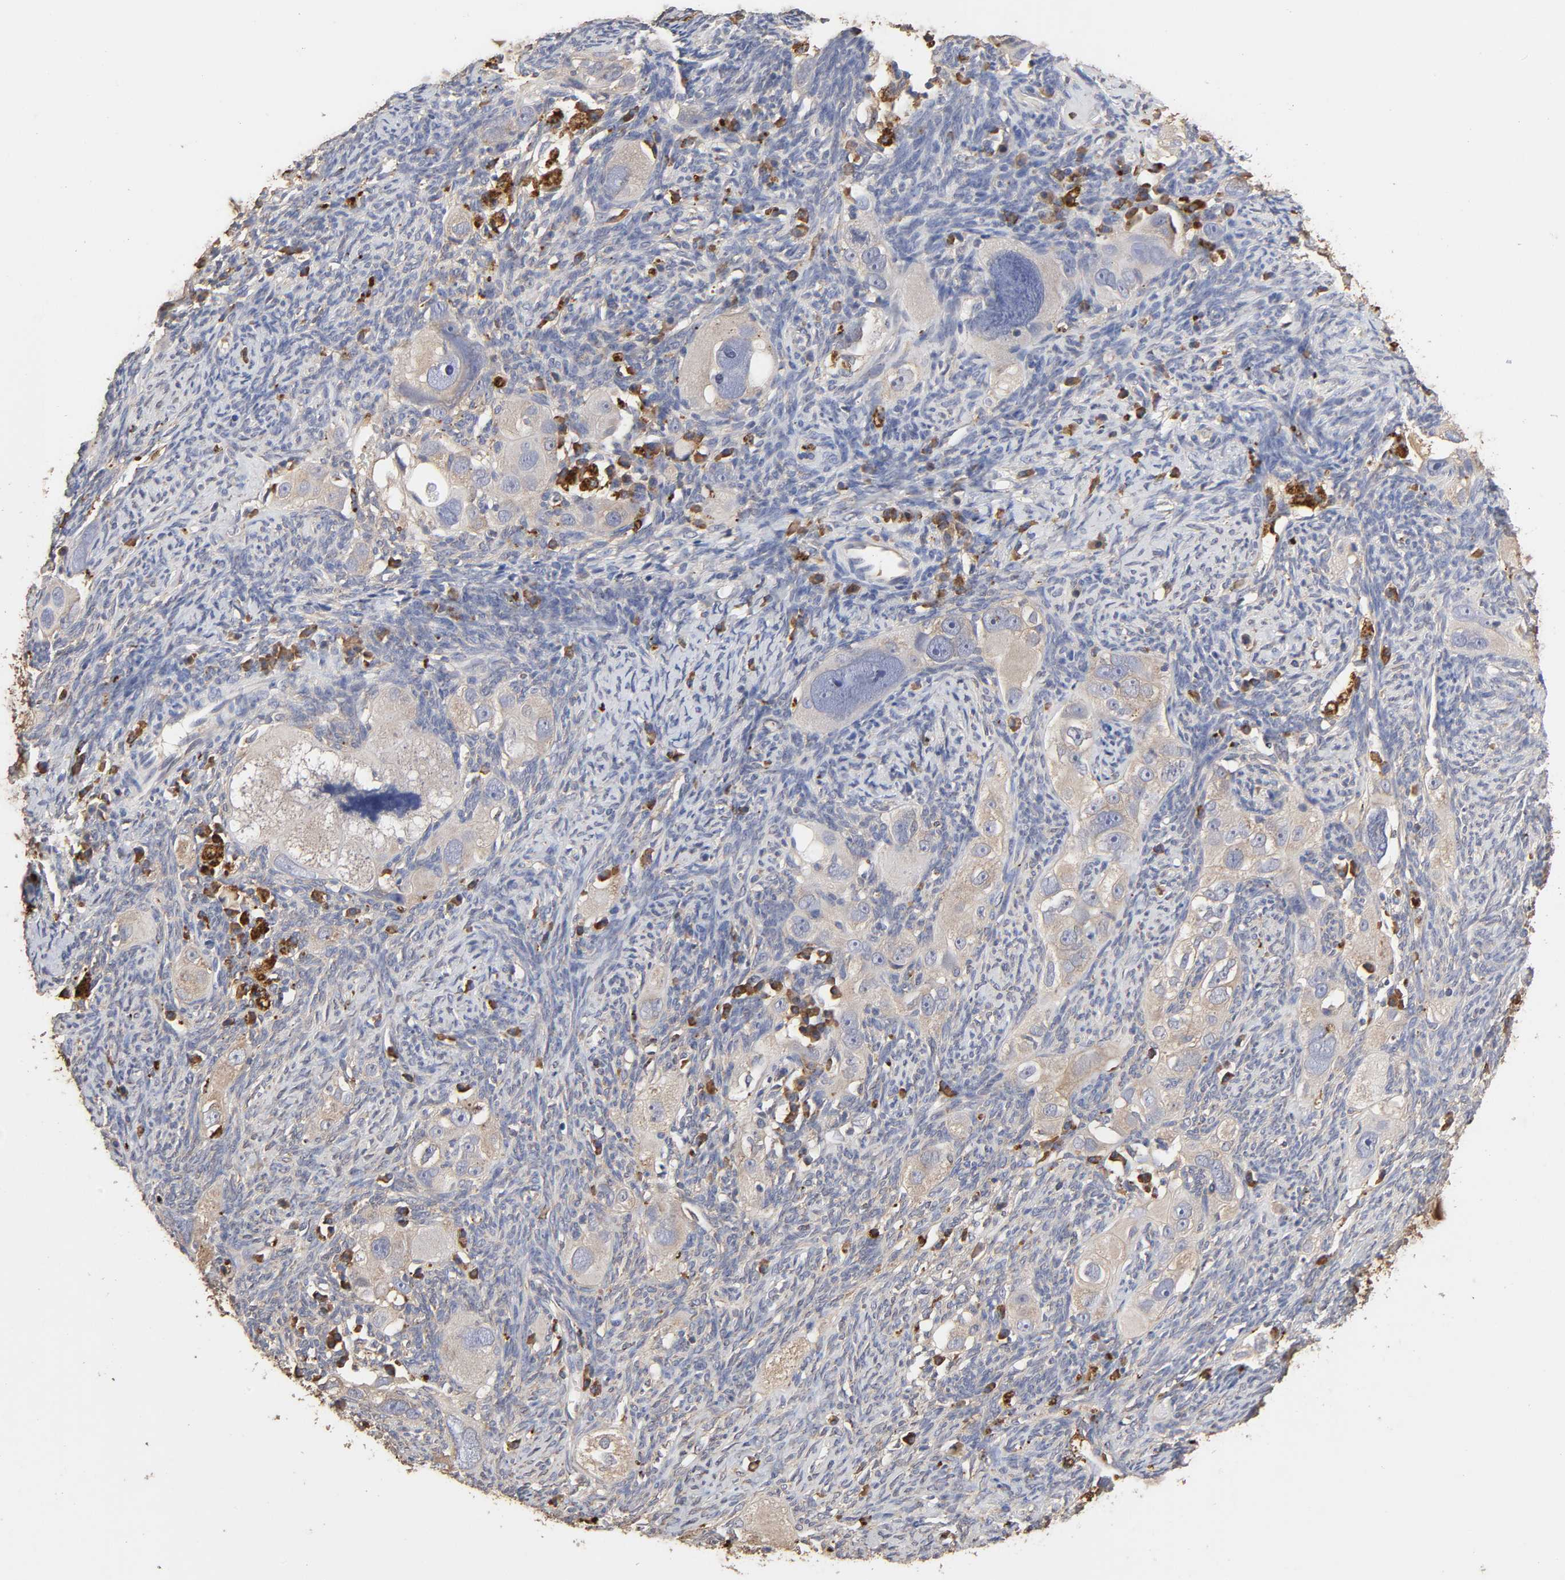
{"staining": {"intensity": "weak", "quantity": ">75%", "location": "cytoplasmic/membranous"}, "tissue": "ovarian cancer", "cell_type": "Tumor cells", "image_type": "cancer", "snomed": [{"axis": "morphology", "description": "Normal tissue, NOS"}, {"axis": "morphology", "description": "Cystadenocarcinoma, serous, NOS"}, {"axis": "topography", "description": "Ovary"}], "caption": "The histopathology image exhibits a brown stain indicating the presence of a protein in the cytoplasmic/membranous of tumor cells in ovarian serous cystadenocarcinoma.", "gene": "EIF4G2", "patient": {"sex": "female", "age": 62}}